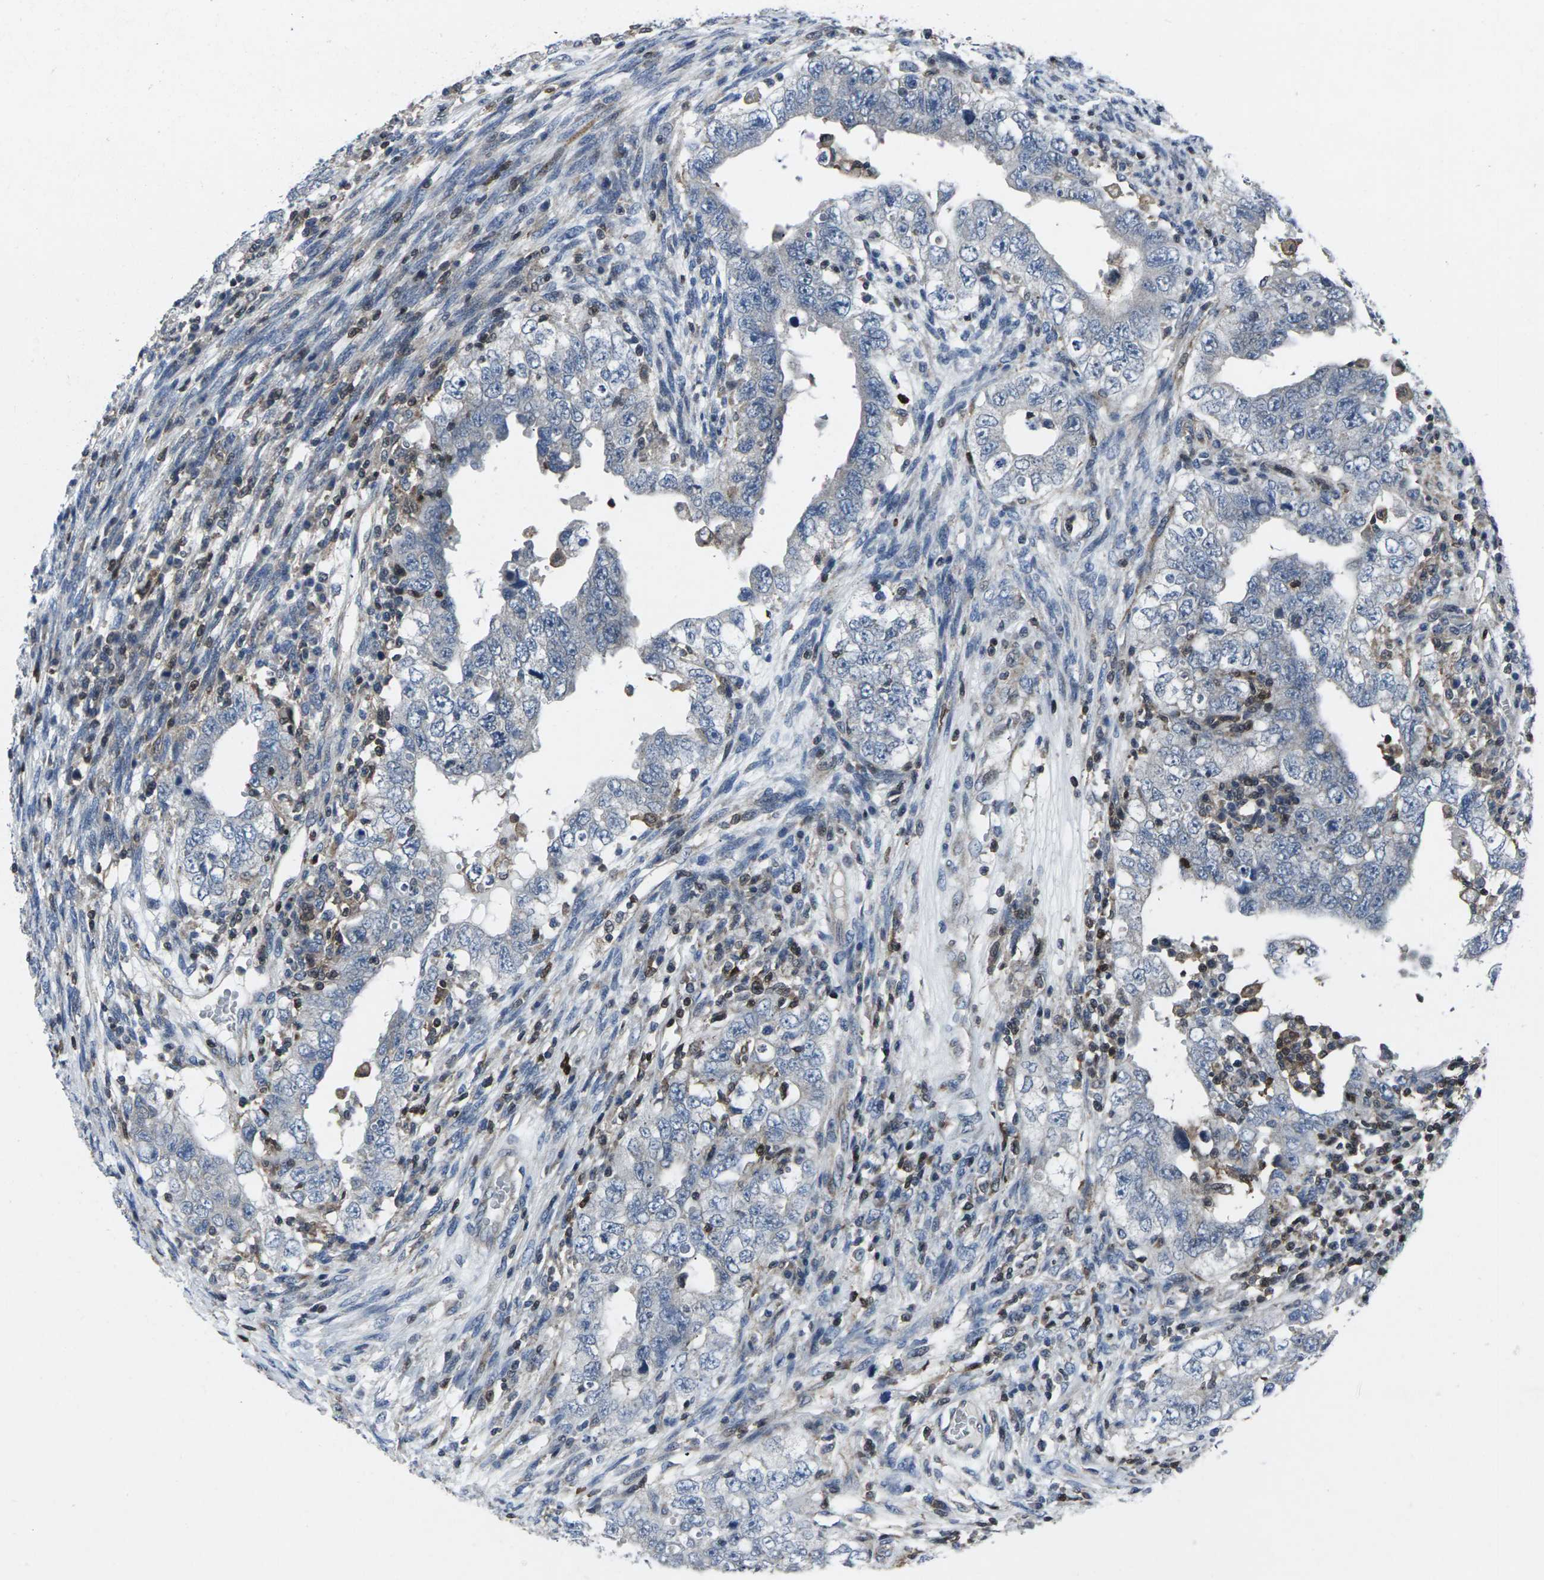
{"staining": {"intensity": "negative", "quantity": "none", "location": "none"}, "tissue": "testis cancer", "cell_type": "Tumor cells", "image_type": "cancer", "snomed": [{"axis": "morphology", "description": "Carcinoma, Embryonal, NOS"}, {"axis": "topography", "description": "Testis"}], "caption": "There is no significant staining in tumor cells of testis cancer (embryonal carcinoma).", "gene": "STAT4", "patient": {"sex": "male", "age": 26}}